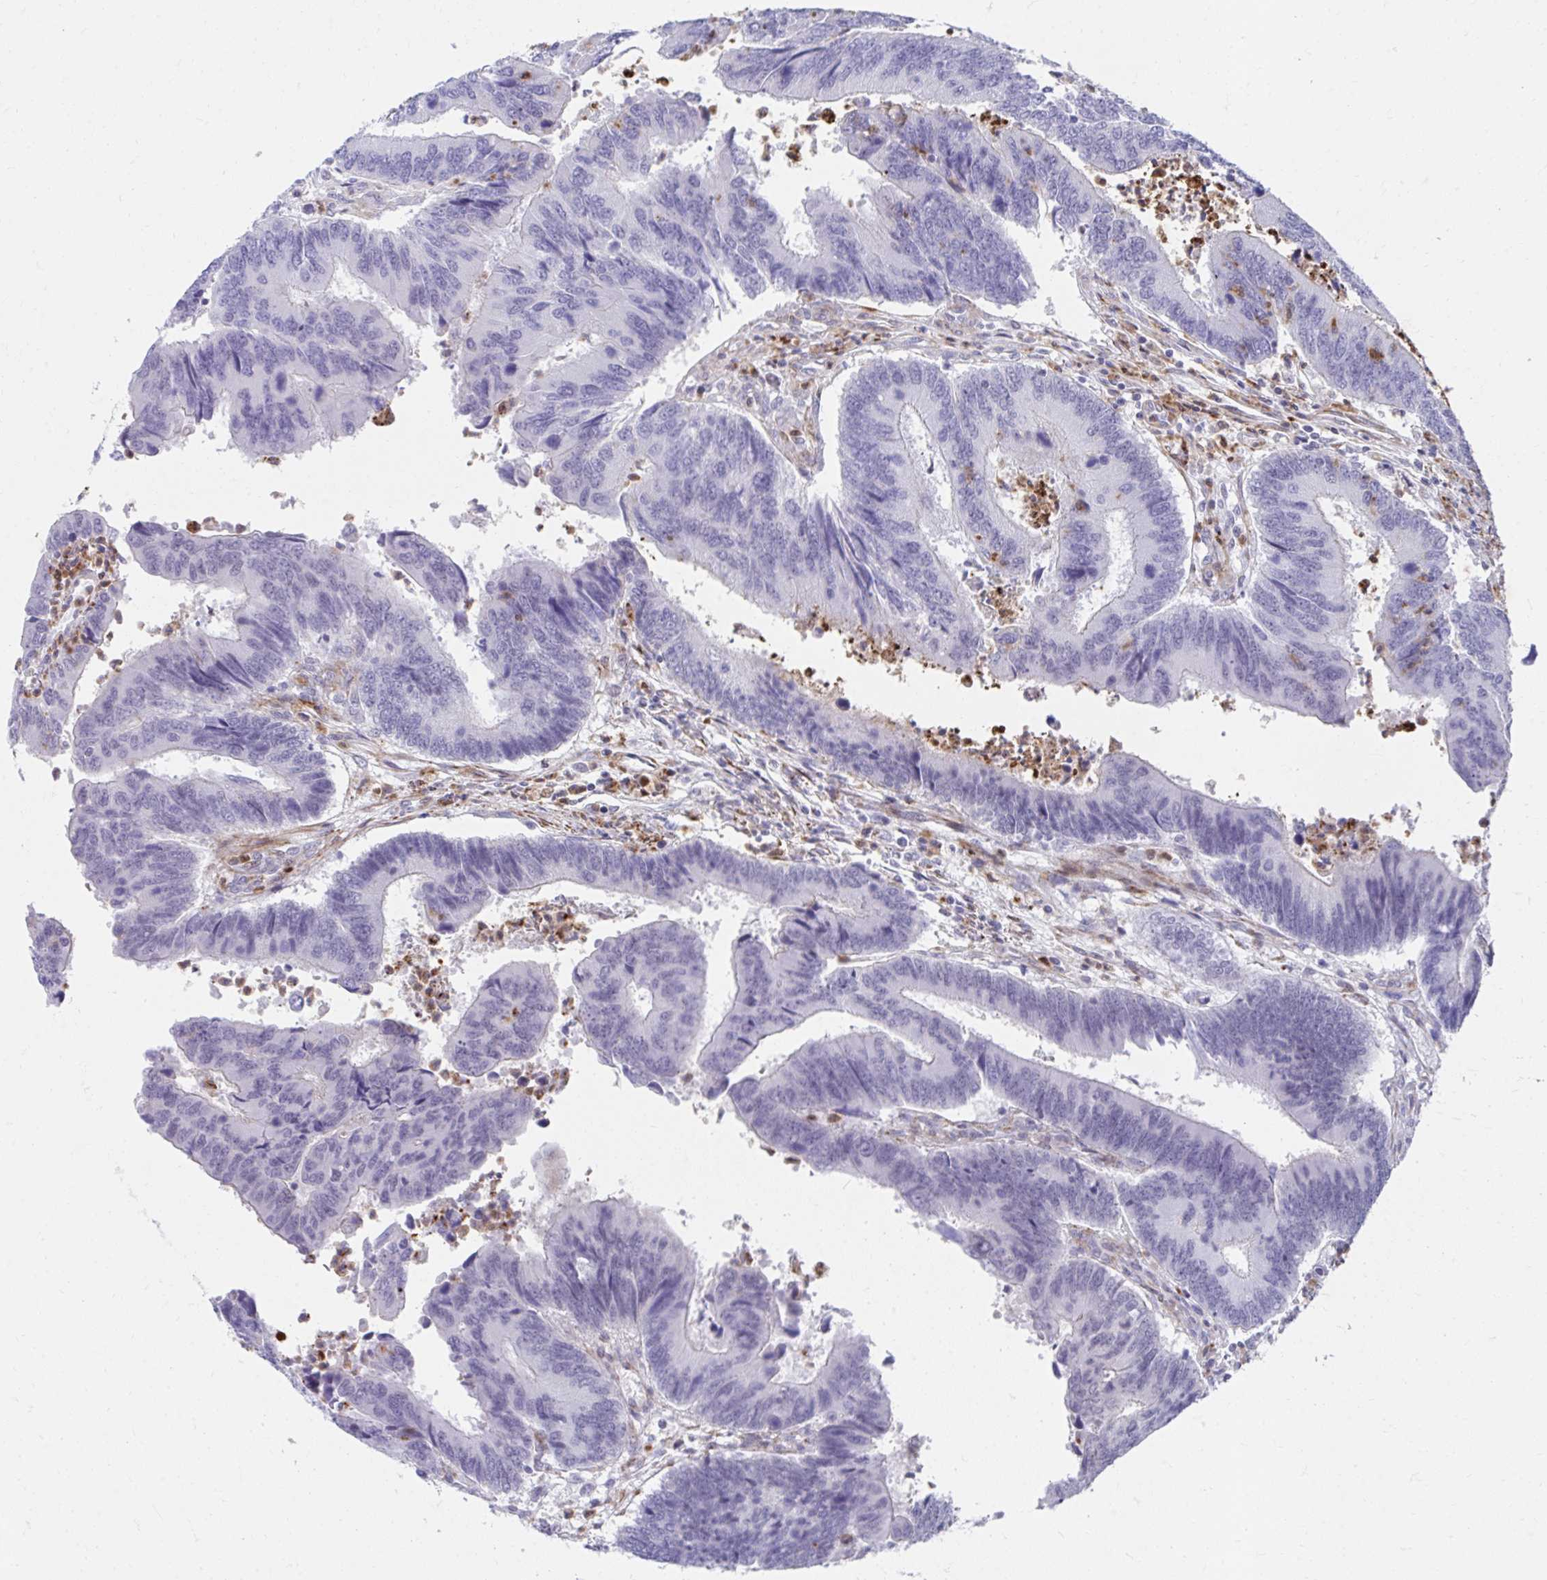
{"staining": {"intensity": "negative", "quantity": "none", "location": "none"}, "tissue": "colorectal cancer", "cell_type": "Tumor cells", "image_type": "cancer", "snomed": [{"axis": "morphology", "description": "Adenocarcinoma, NOS"}, {"axis": "topography", "description": "Colon"}], "caption": "Immunohistochemical staining of adenocarcinoma (colorectal) demonstrates no significant staining in tumor cells.", "gene": "CSTB", "patient": {"sex": "female", "age": 67}}